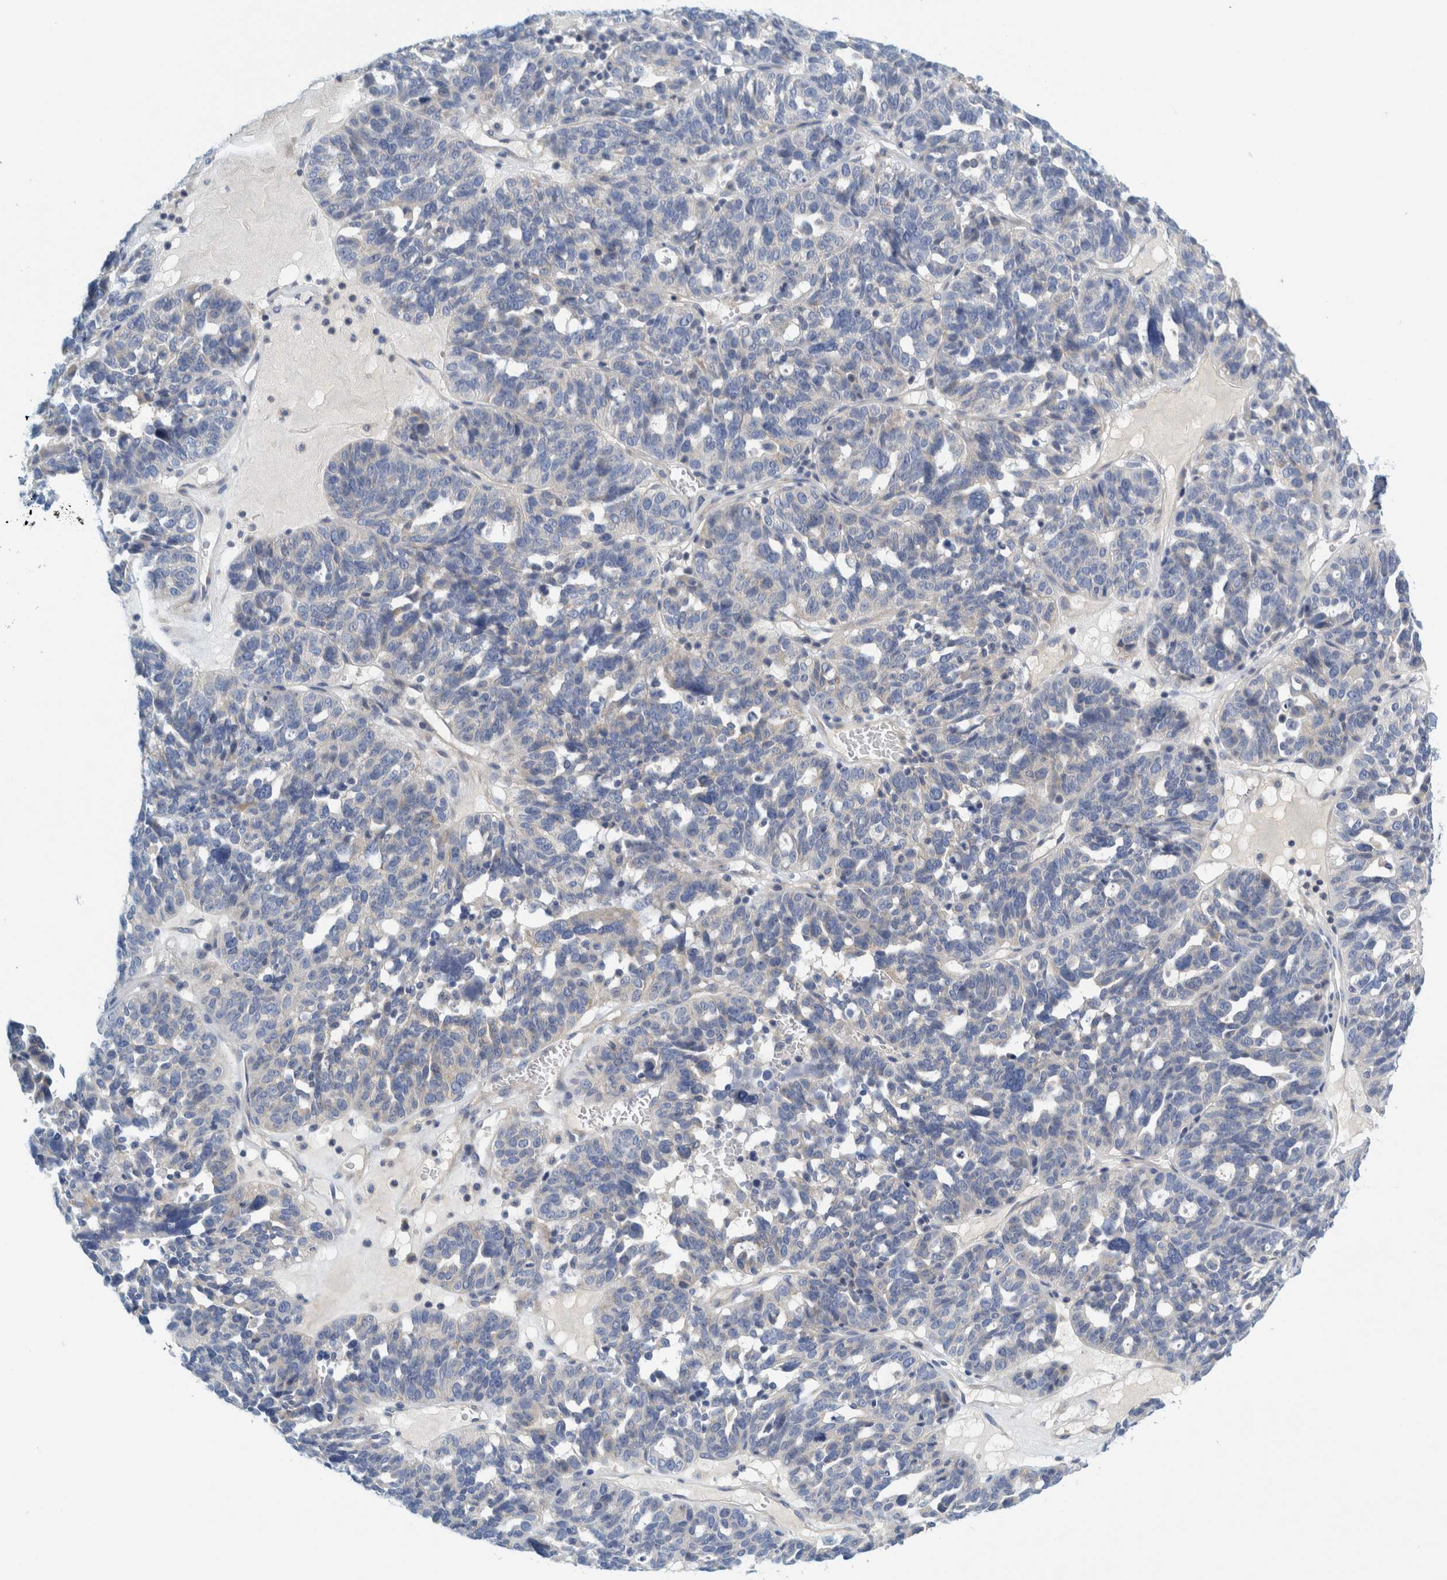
{"staining": {"intensity": "negative", "quantity": "none", "location": "none"}, "tissue": "ovarian cancer", "cell_type": "Tumor cells", "image_type": "cancer", "snomed": [{"axis": "morphology", "description": "Cystadenocarcinoma, serous, NOS"}, {"axis": "topography", "description": "Ovary"}], "caption": "Immunohistochemical staining of human ovarian cancer demonstrates no significant positivity in tumor cells.", "gene": "ZNF324B", "patient": {"sex": "female", "age": 59}}